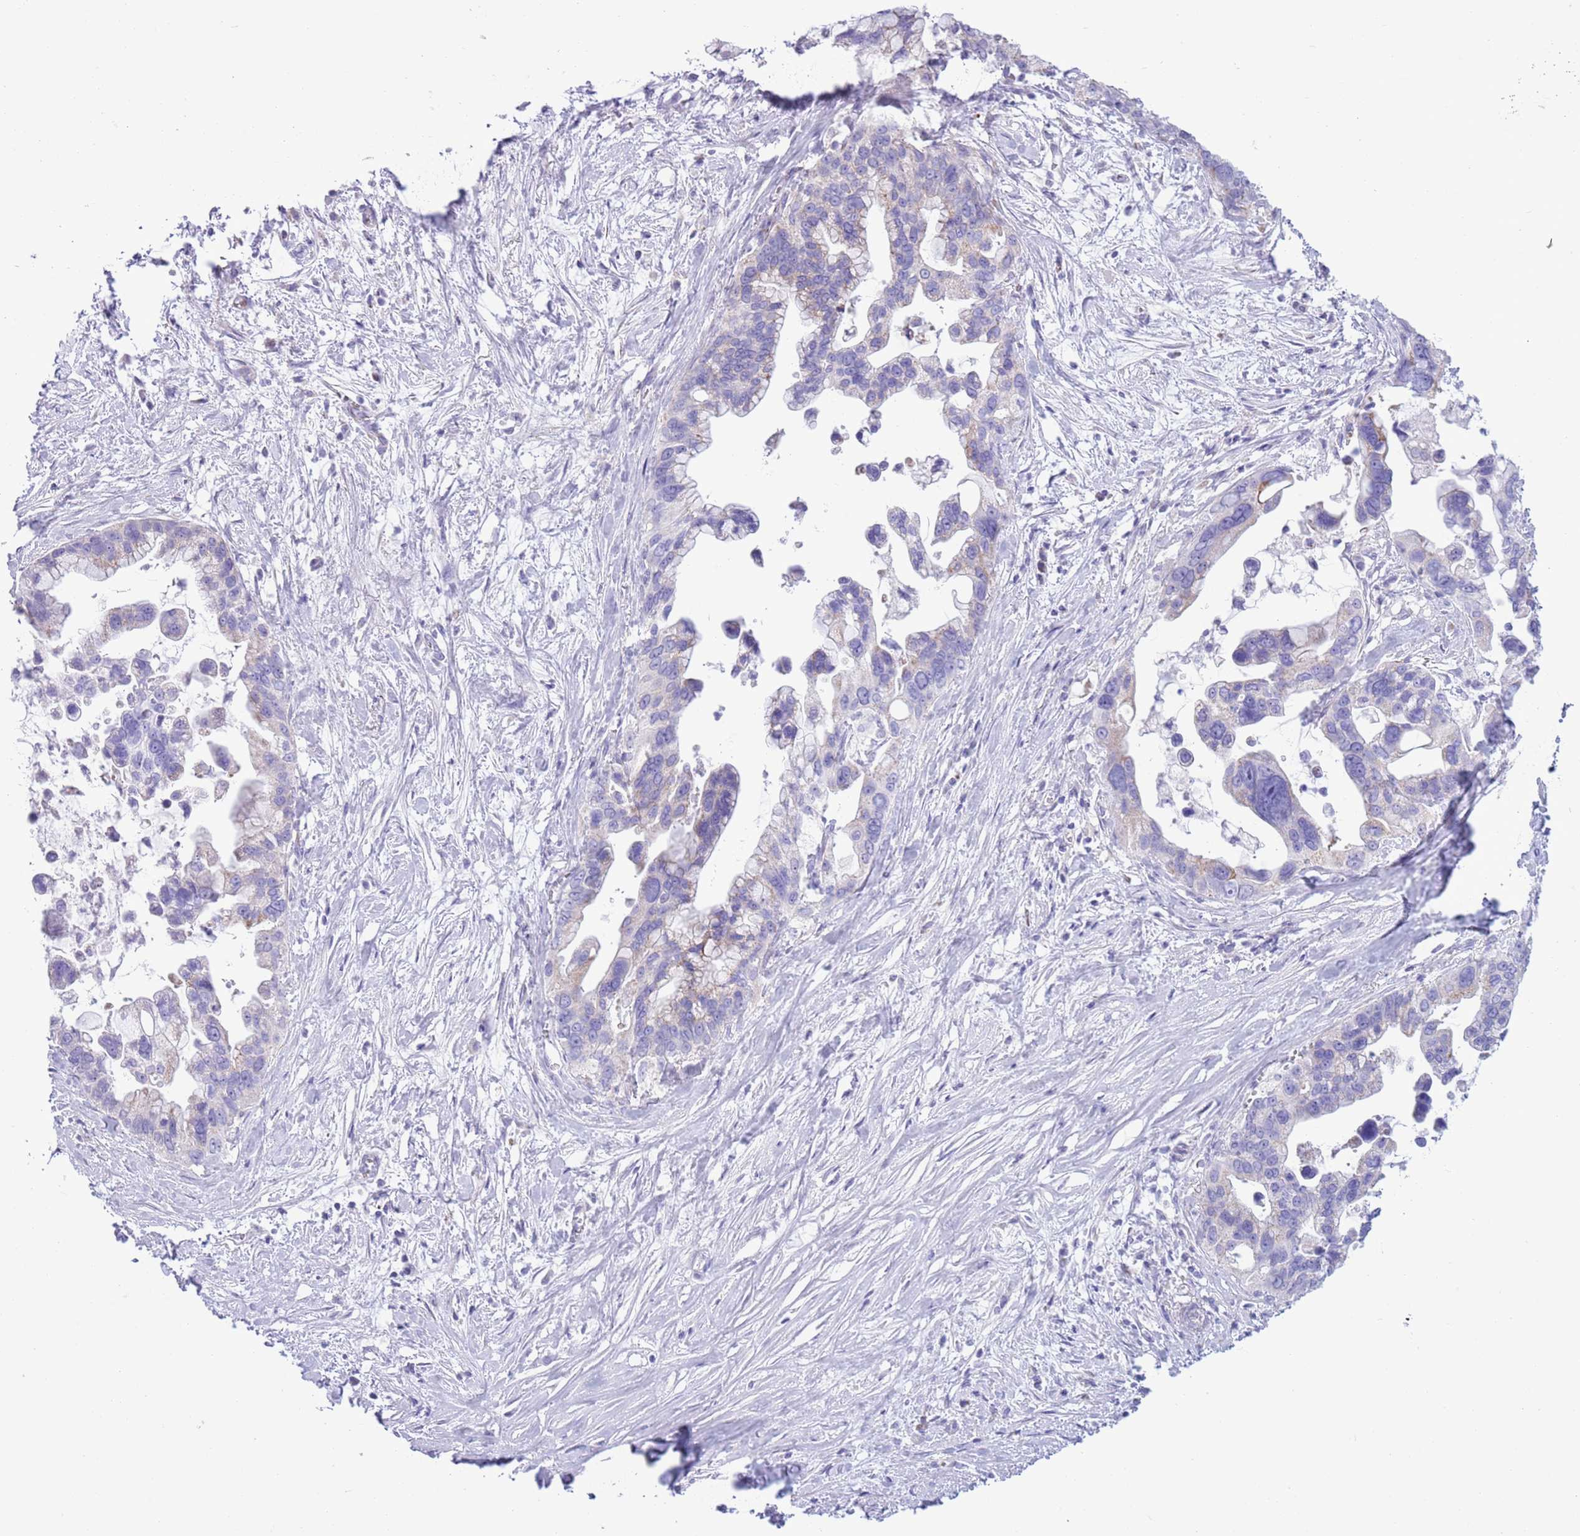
{"staining": {"intensity": "negative", "quantity": "none", "location": "none"}, "tissue": "pancreatic cancer", "cell_type": "Tumor cells", "image_type": "cancer", "snomed": [{"axis": "morphology", "description": "Adenocarcinoma, NOS"}, {"axis": "topography", "description": "Pancreas"}], "caption": "The photomicrograph reveals no staining of tumor cells in adenocarcinoma (pancreatic).", "gene": "MOCOS", "patient": {"sex": "female", "age": 83}}